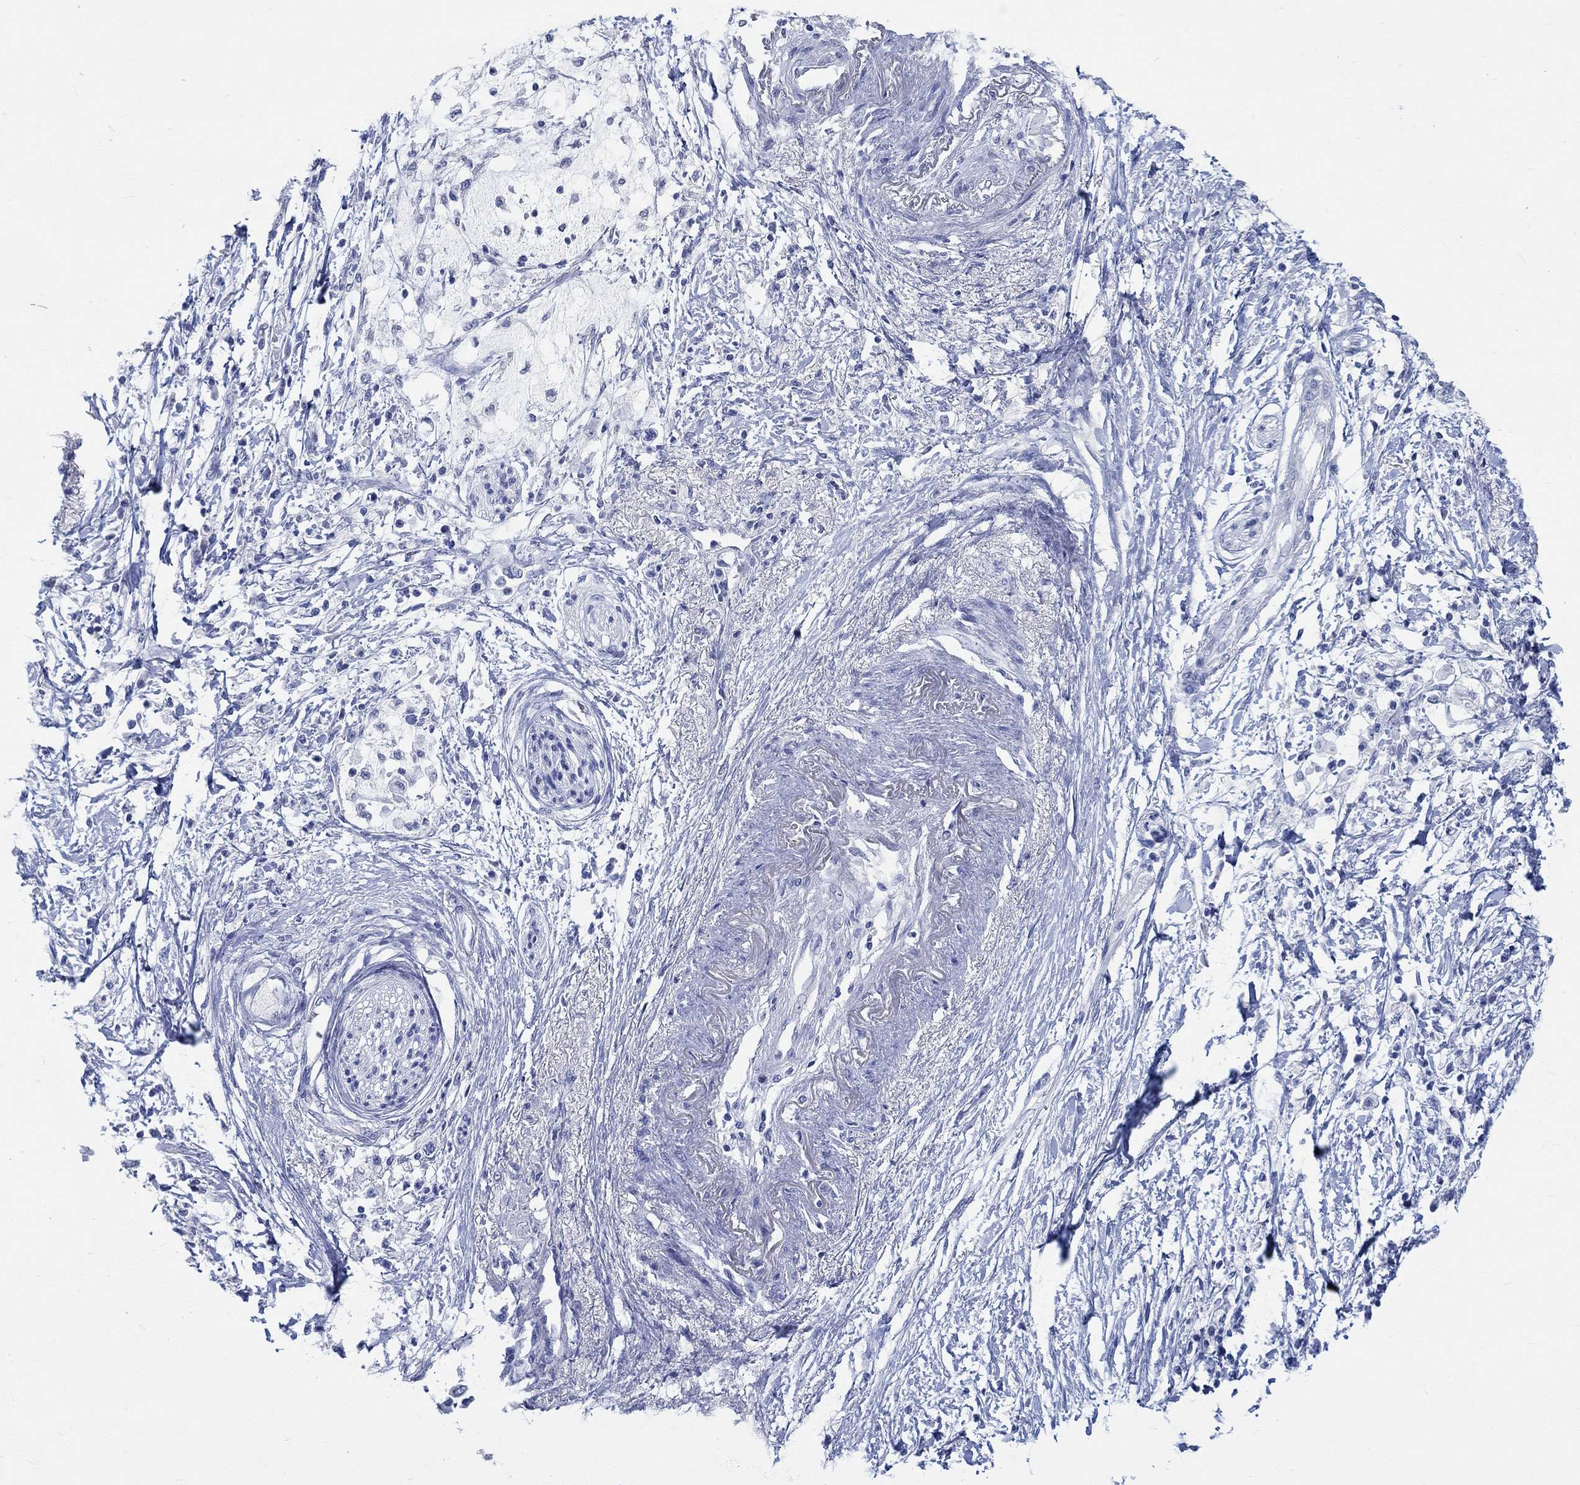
{"staining": {"intensity": "negative", "quantity": "none", "location": "none"}, "tissue": "pancreatic cancer", "cell_type": "Tumor cells", "image_type": "cancer", "snomed": [{"axis": "morphology", "description": "Normal tissue, NOS"}, {"axis": "morphology", "description": "Adenocarcinoma, NOS"}, {"axis": "topography", "description": "Pancreas"}, {"axis": "topography", "description": "Duodenum"}], "caption": "Pancreatic cancer (adenocarcinoma) stained for a protein using immunohistochemistry (IHC) exhibits no positivity tumor cells.", "gene": "C4orf47", "patient": {"sex": "female", "age": 60}}